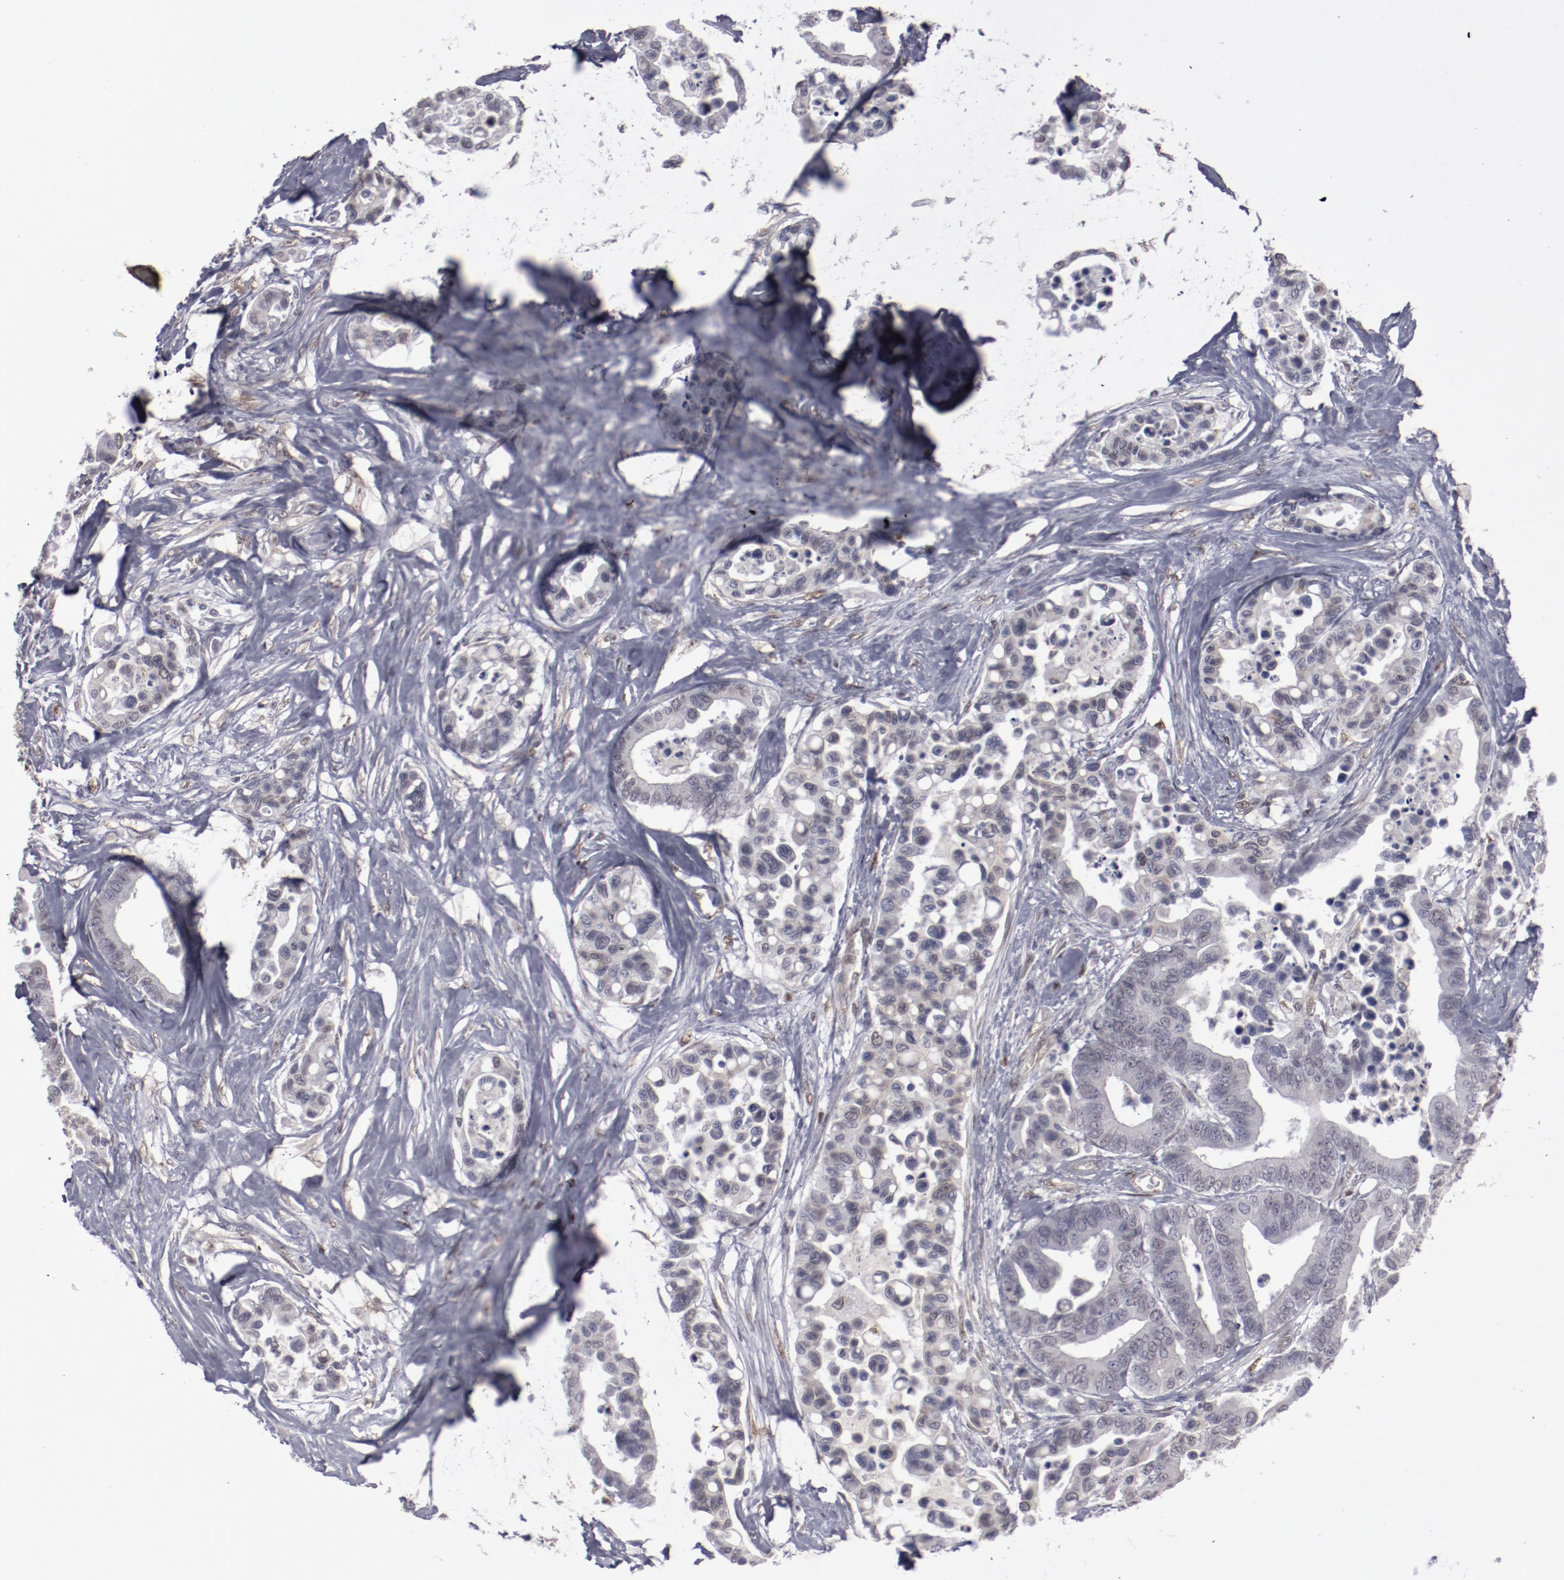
{"staining": {"intensity": "negative", "quantity": "none", "location": "none"}, "tissue": "colorectal cancer", "cell_type": "Tumor cells", "image_type": "cancer", "snomed": [{"axis": "morphology", "description": "Adenocarcinoma, NOS"}, {"axis": "topography", "description": "Colon"}], "caption": "This is an immunohistochemistry photomicrograph of human adenocarcinoma (colorectal). There is no expression in tumor cells.", "gene": "LEF1", "patient": {"sex": "male", "age": 82}}